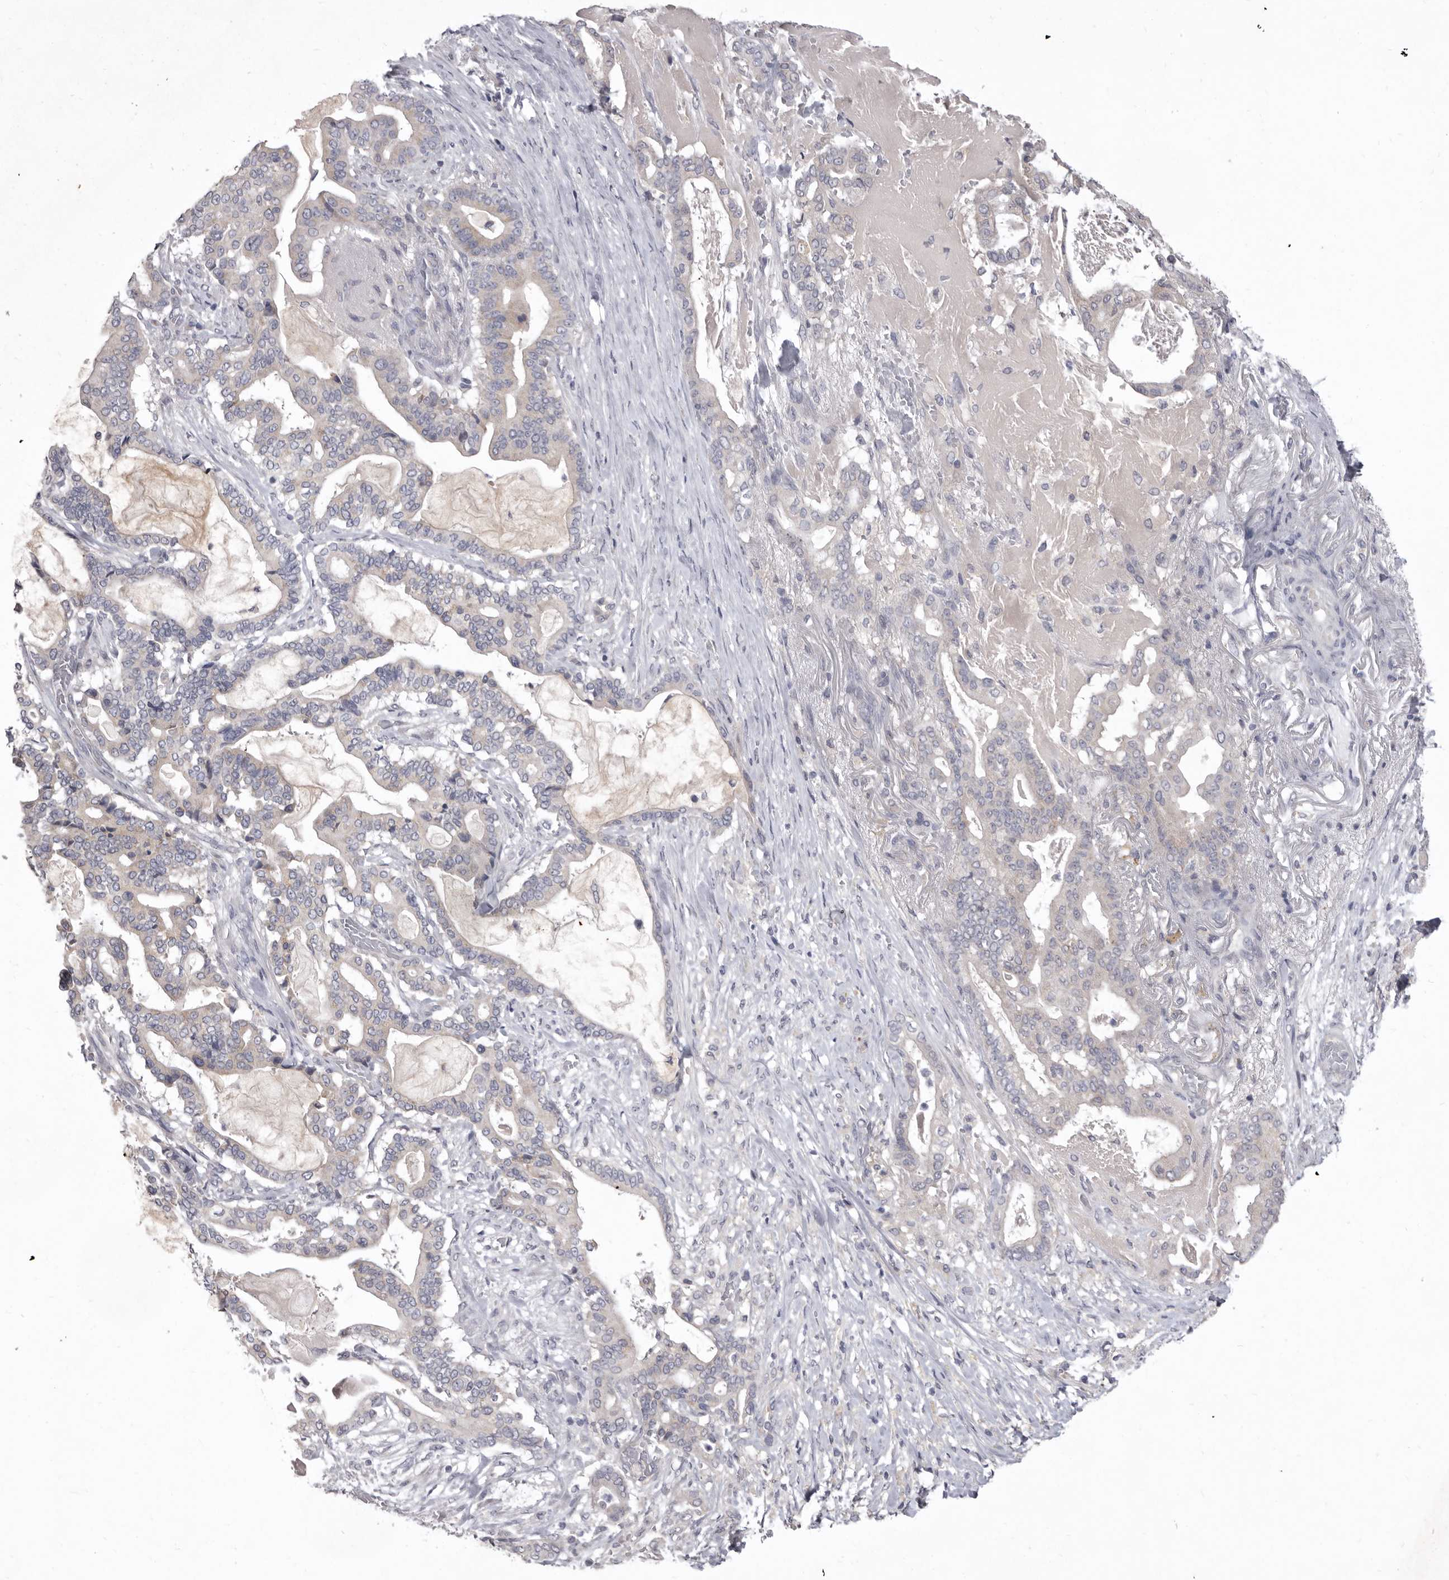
{"staining": {"intensity": "negative", "quantity": "none", "location": "none"}, "tissue": "pancreatic cancer", "cell_type": "Tumor cells", "image_type": "cancer", "snomed": [{"axis": "morphology", "description": "Adenocarcinoma, NOS"}, {"axis": "topography", "description": "Pancreas"}], "caption": "The photomicrograph exhibits no significant staining in tumor cells of pancreatic cancer (adenocarcinoma). (Stains: DAB immunohistochemistry with hematoxylin counter stain, Microscopy: brightfield microscopy at high magnification).", "gene": "P2RX6", "patient": {"sex": "male", "age": 63}}